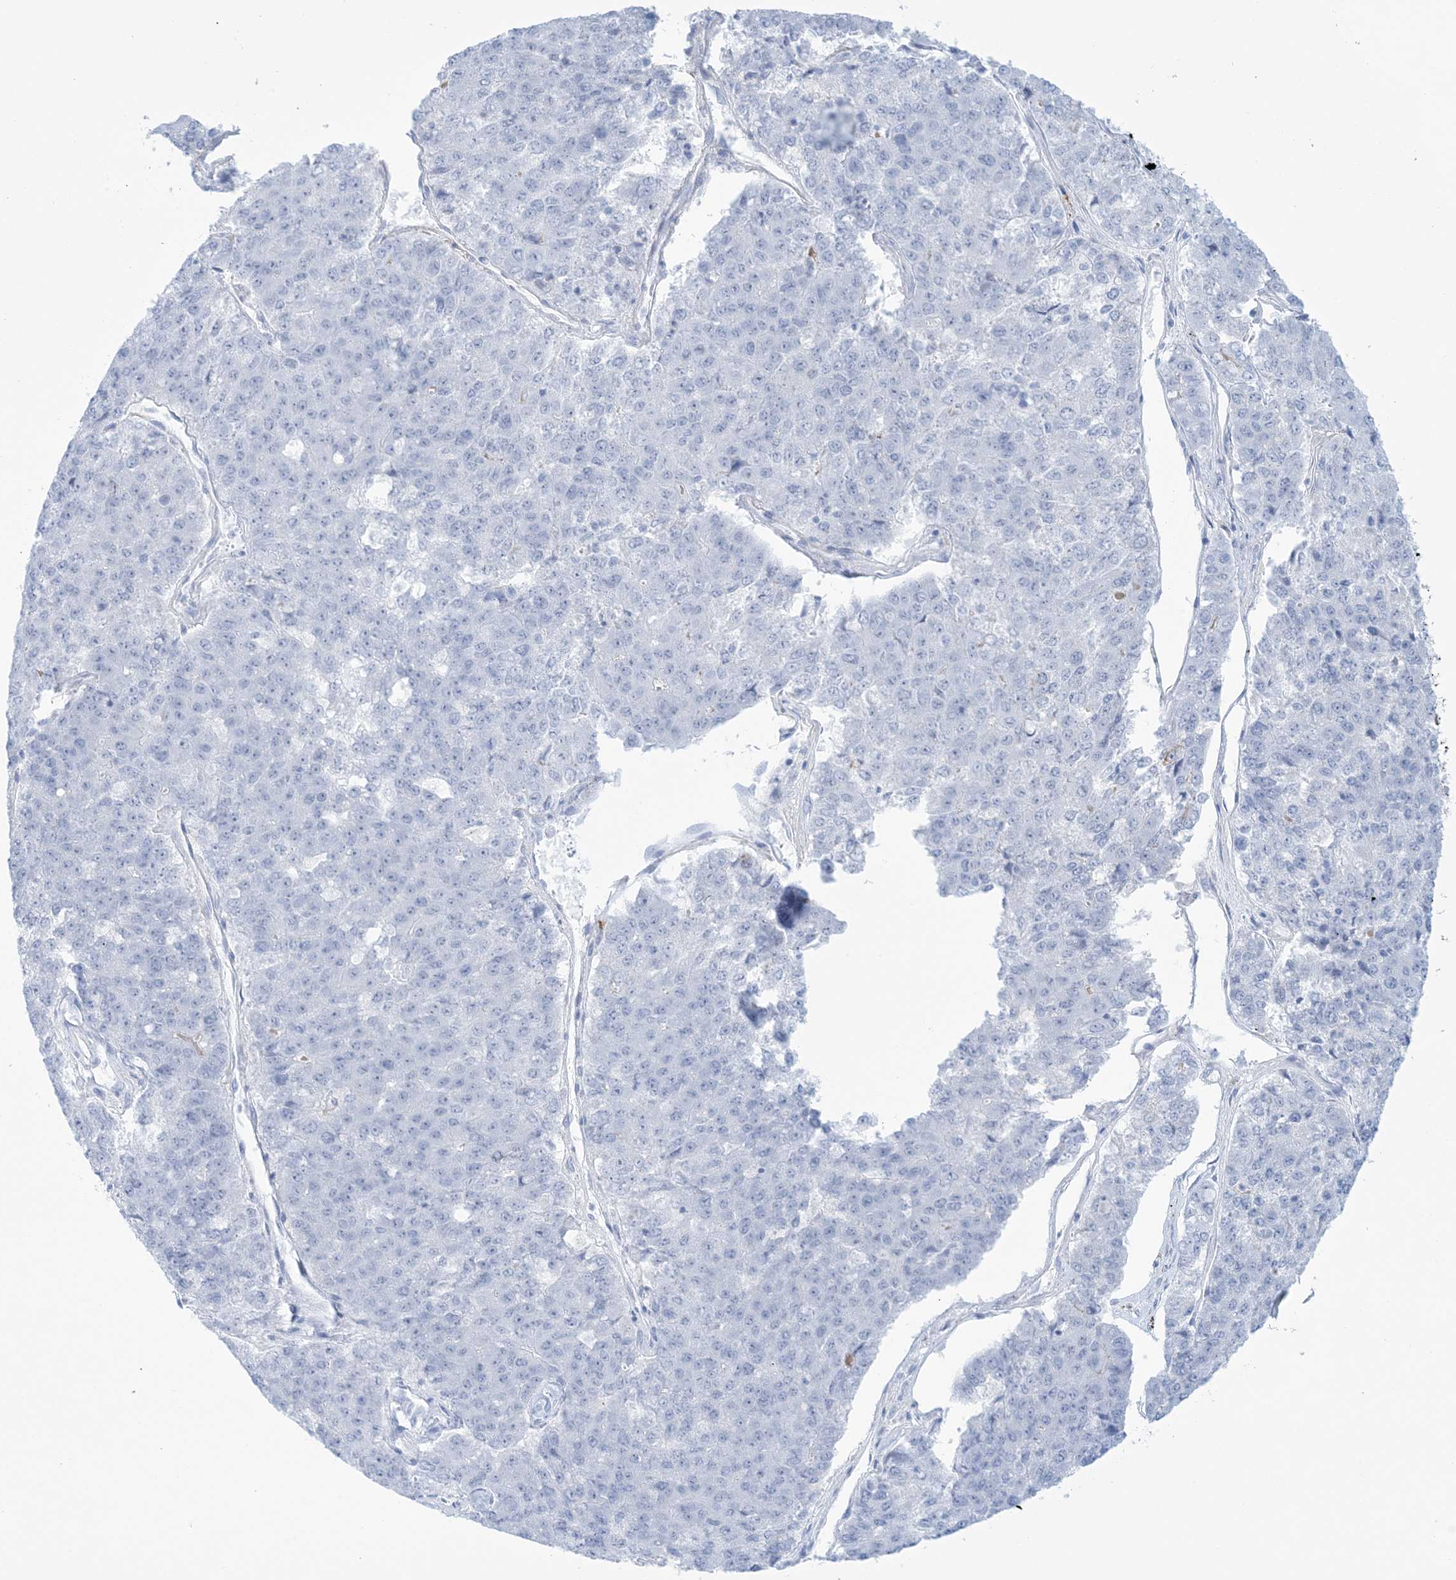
{"staining": {"intensity": "negative", "quantity": "none", "location": "none"}, "tissue": "pancreatic cancer", "cell_type": "Tumor cells", "image_type": "cancer", "snomed": [{"axis": "morphology", "description": "Adenocarcinoma, NOS"}, {"axis": "topography", "description": "Pancreas"}], "caption": "An image of human pancreatic adenocarcinoma is negative for staining in tumor cells.", "gene": "AGXT", "patient": {"sex": "male", "age": 50}}